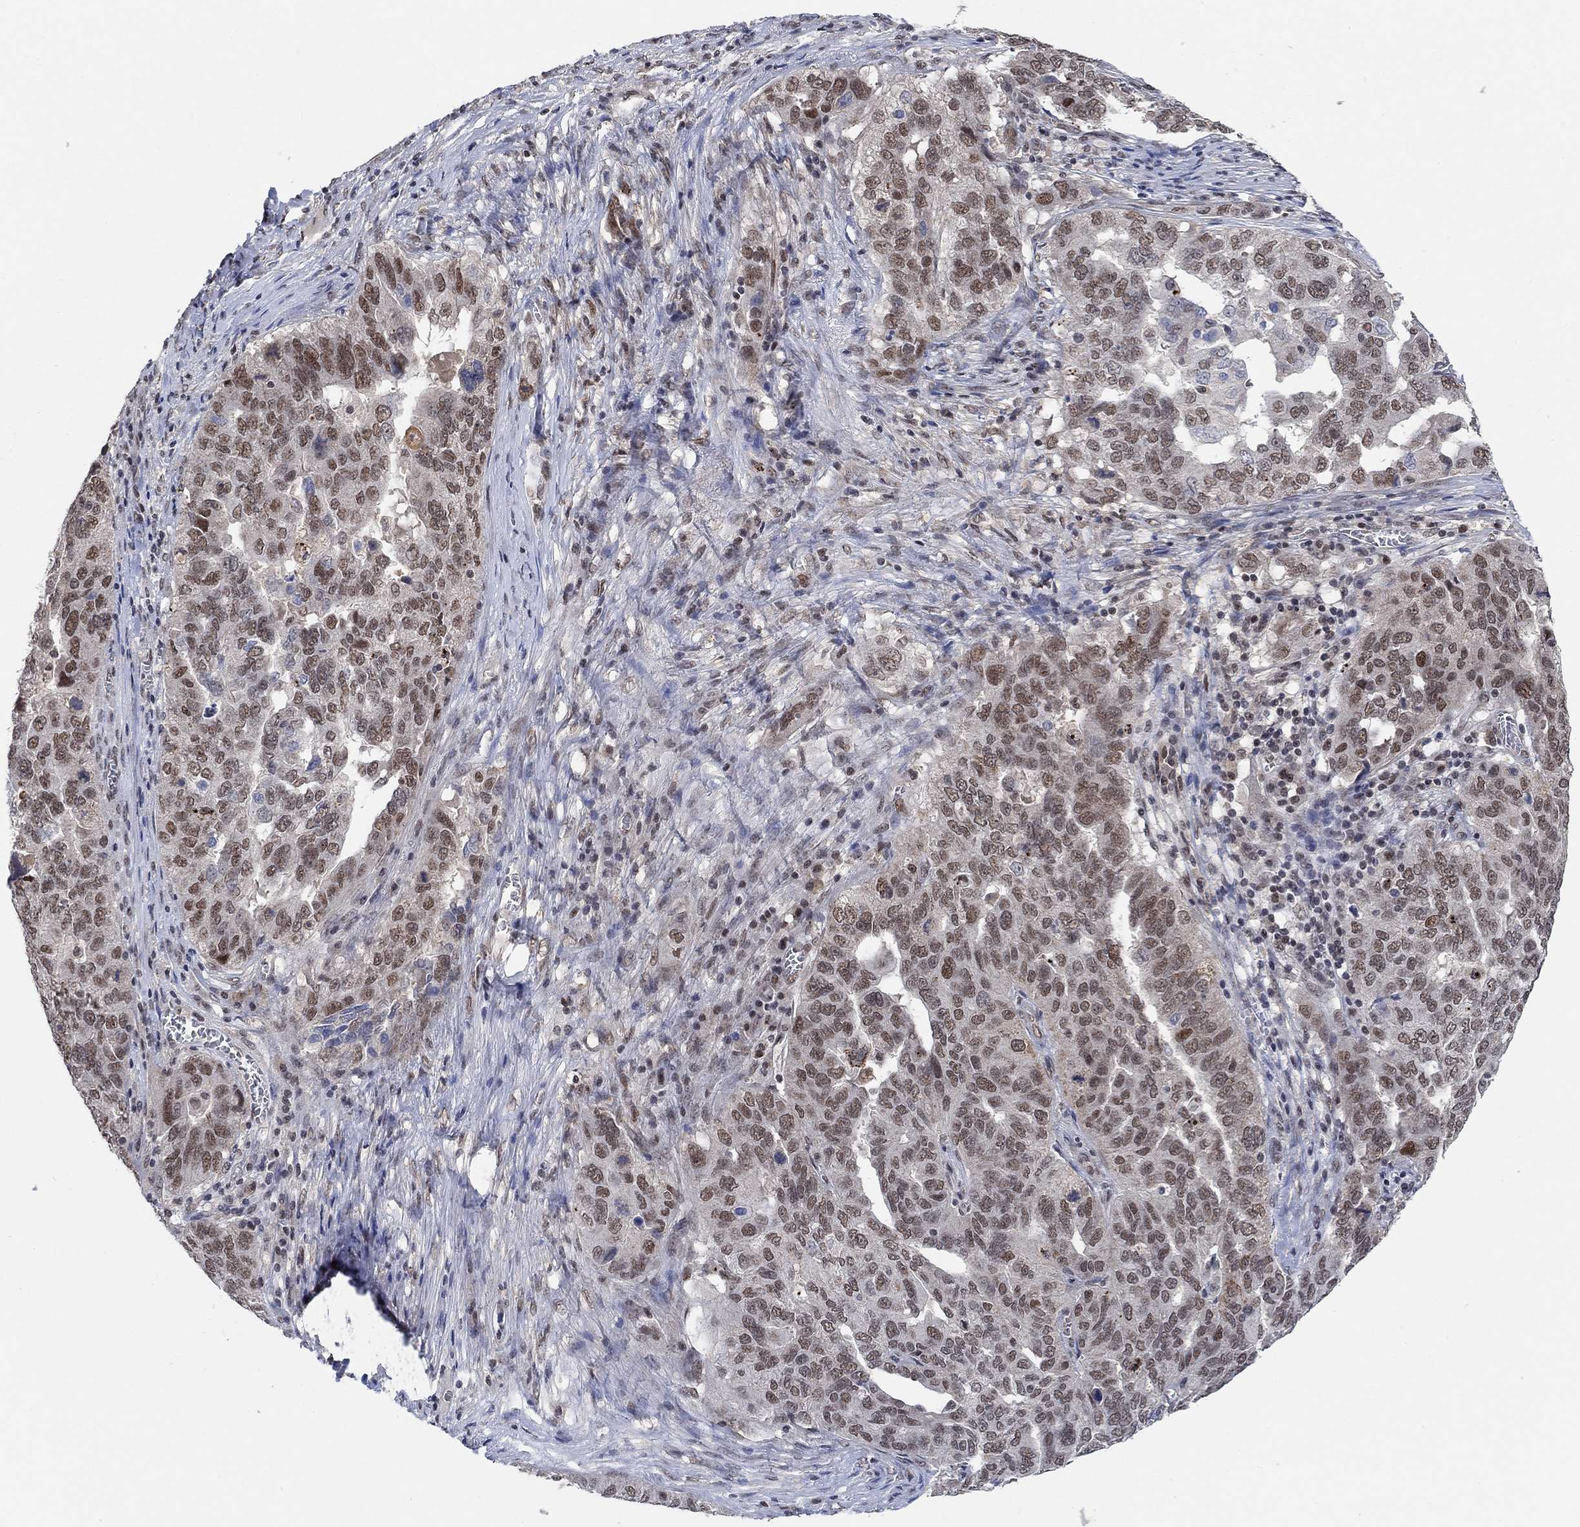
{"staining": {"intensity": "moderate", "quantity": "25%-75%", "location": "nuclear"}, "tissue": "ovarian cancer", "cell_type": "Tumor cells", "image_type": "cancer", "snomed": [{"axis": "morphology", "description": "Carcinoma, endometroid"}, {"axis": "topography", "description": "Soft tissue"}, {"axis": "topography", "description": "Ovary"}], "caption": "Immunohistochemistry of endometroid carcinoma (ovarian) exhibits medium levels of moderate nuclear positivity in approximately 25%-75% of tumor cells.", "gene": "THAP8", "patient": {"sex": "female", "age": 52}}